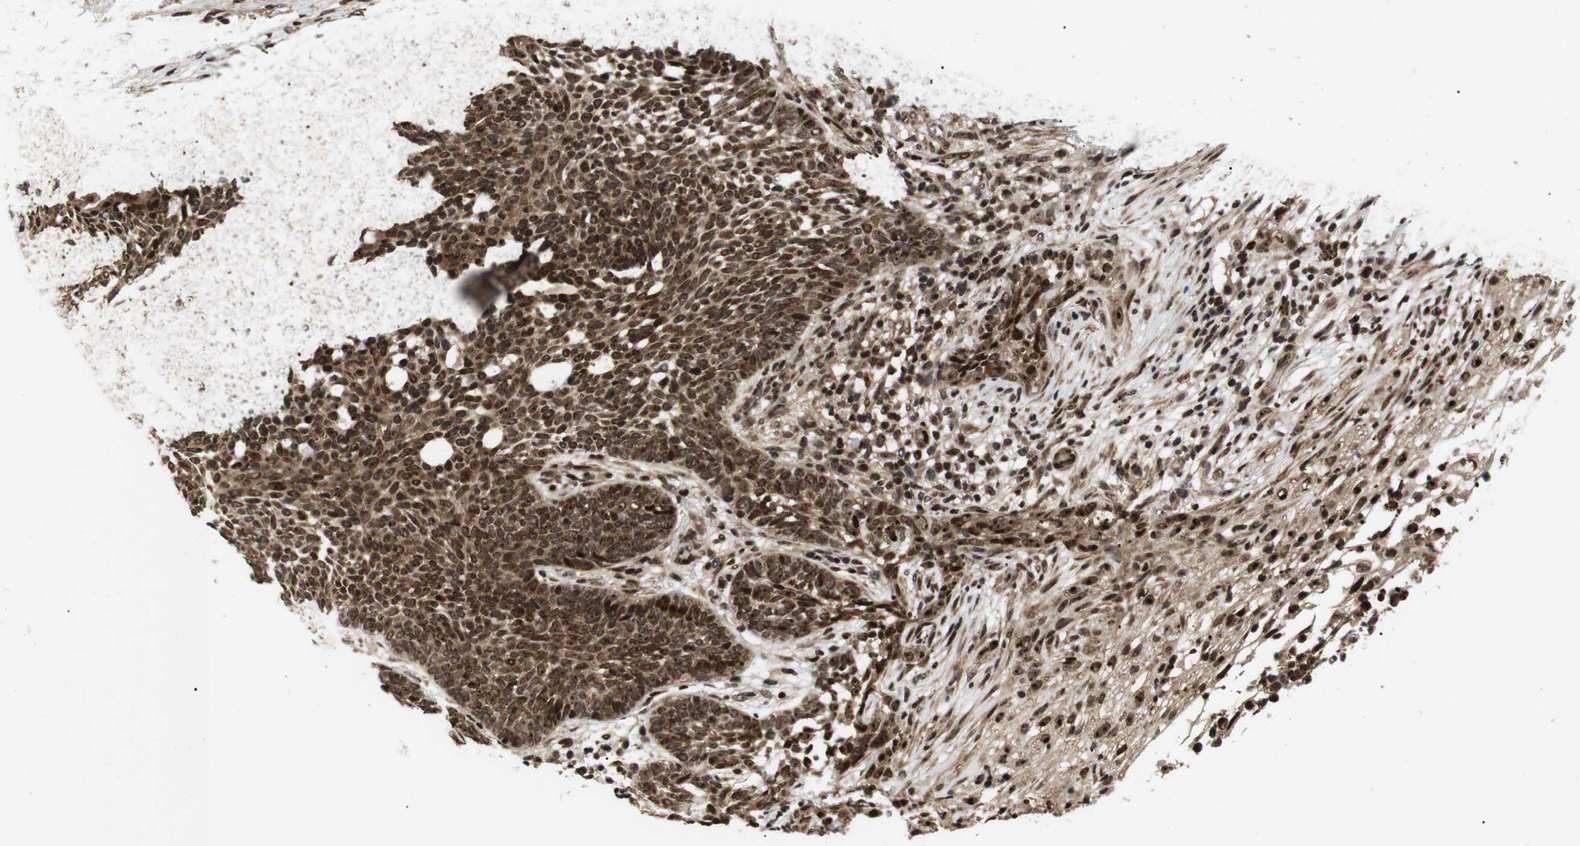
{"staining": {"intensity": "strong", "quantity": ">75%", "location": "nuclear"}, "tissue": "skin cancer", "cell_type": "Tumor cells", "image_type": "cancer", "snomed": [{"axis": "morphology", "description": "Basal cell carcinoma"}, {"axis": "topography", "description": "Skin"}], "caption": "Skin cancer stained with a brown dye reveals strong nuclear positive expression in approximately >75% of tumor cells.", "gene": "KIF23", "patient": {"sex": "female", "age": 70}}